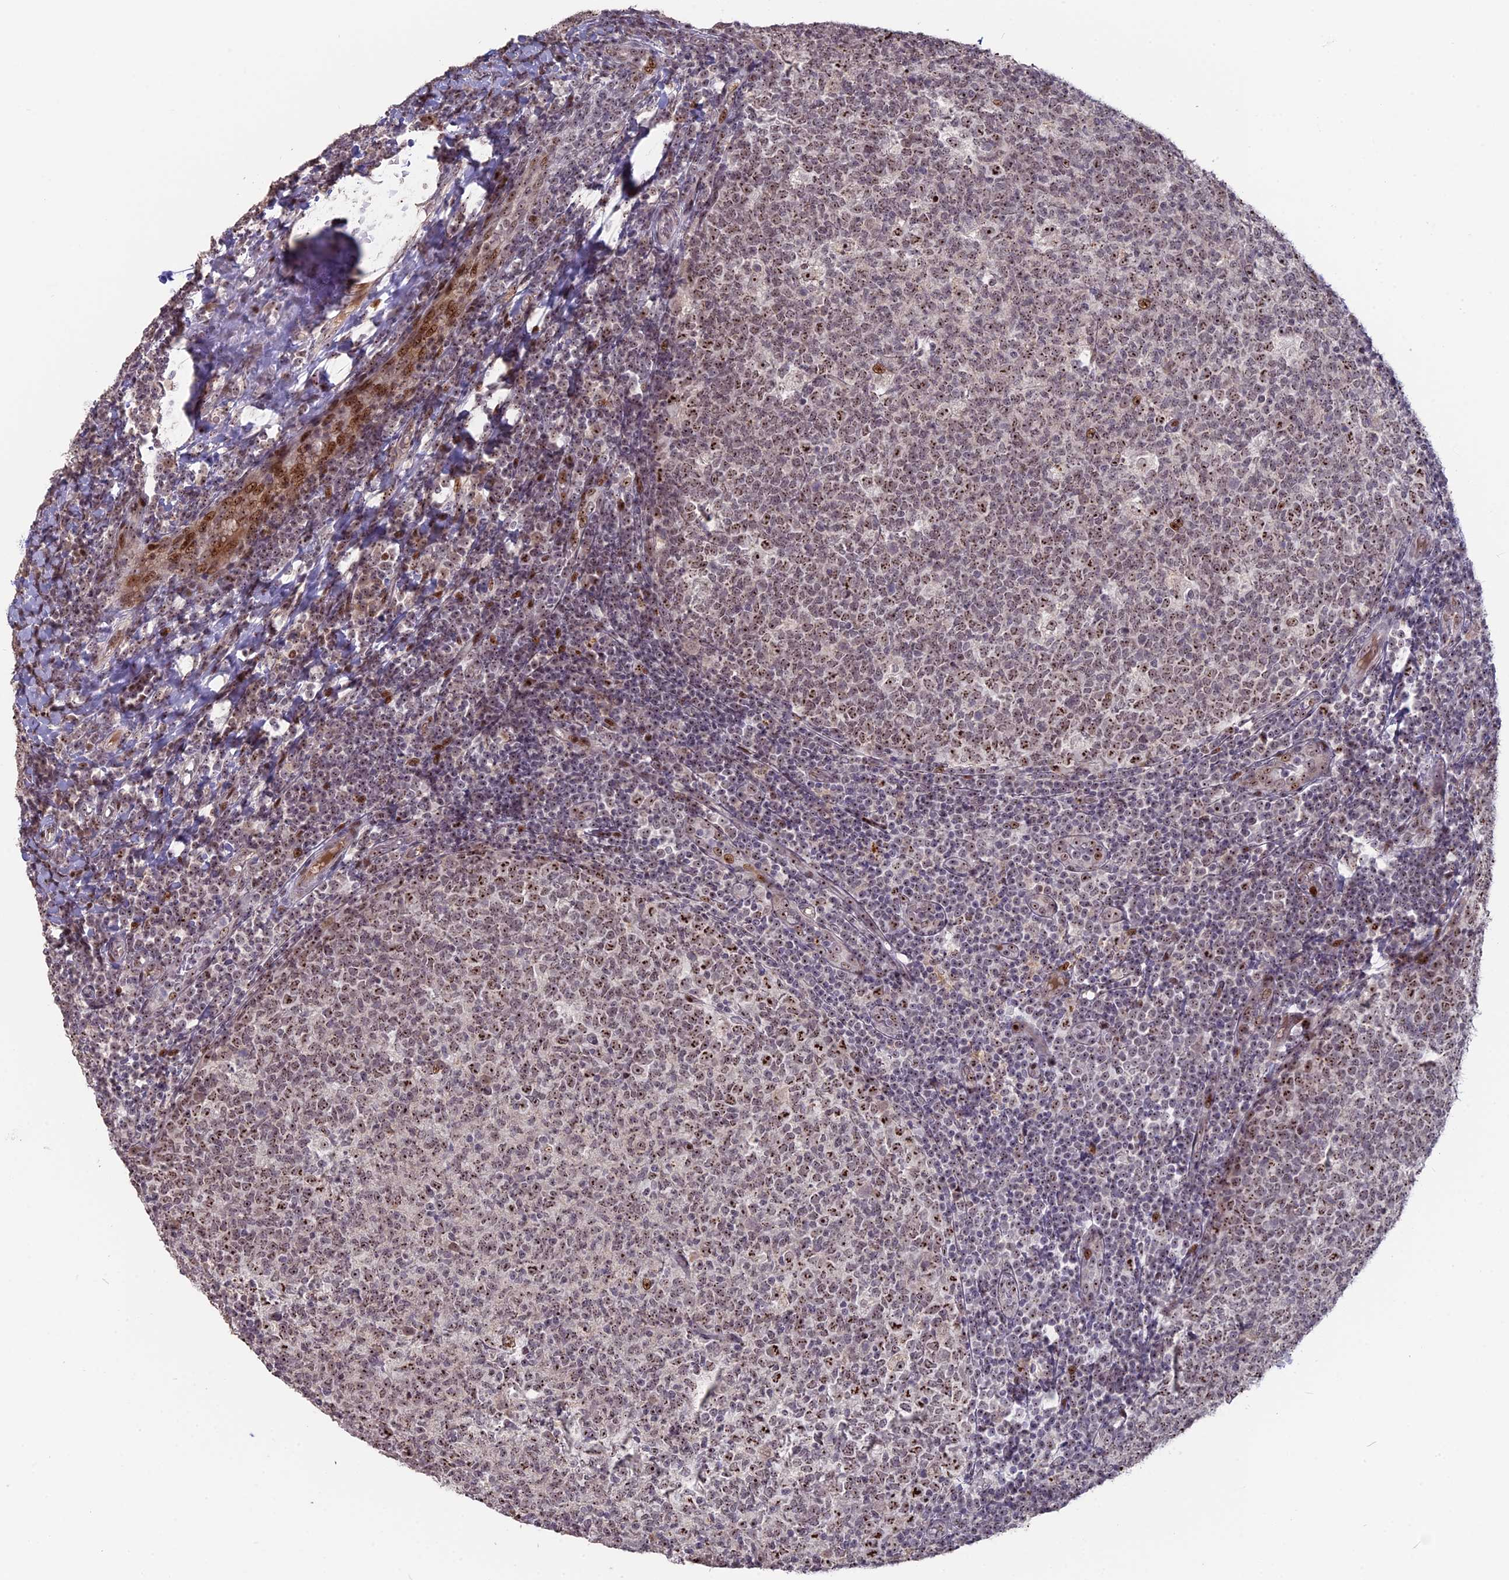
{"staining": {"intensity": "moderate", "quantity": "25%-75%", "location": "nuclear"}, "tissue": "tonsil", "cell_type": "Germinal center cells", "image_type": "normal", "snomed": [{"axis": "morphology", "description": "Normal tissue, NOS"}, {"axis": "topography", "description": "Tonsil"}], "caption": "Tonsil stained with IHC exhibits moderate nuclear expression in about 25%-75% of germinal center cells. (DAB IHC, brown staining for protein, blue staining for nuclei).", "gene": "FAM131A", "patient": {"sex": "female", "age": 19}}